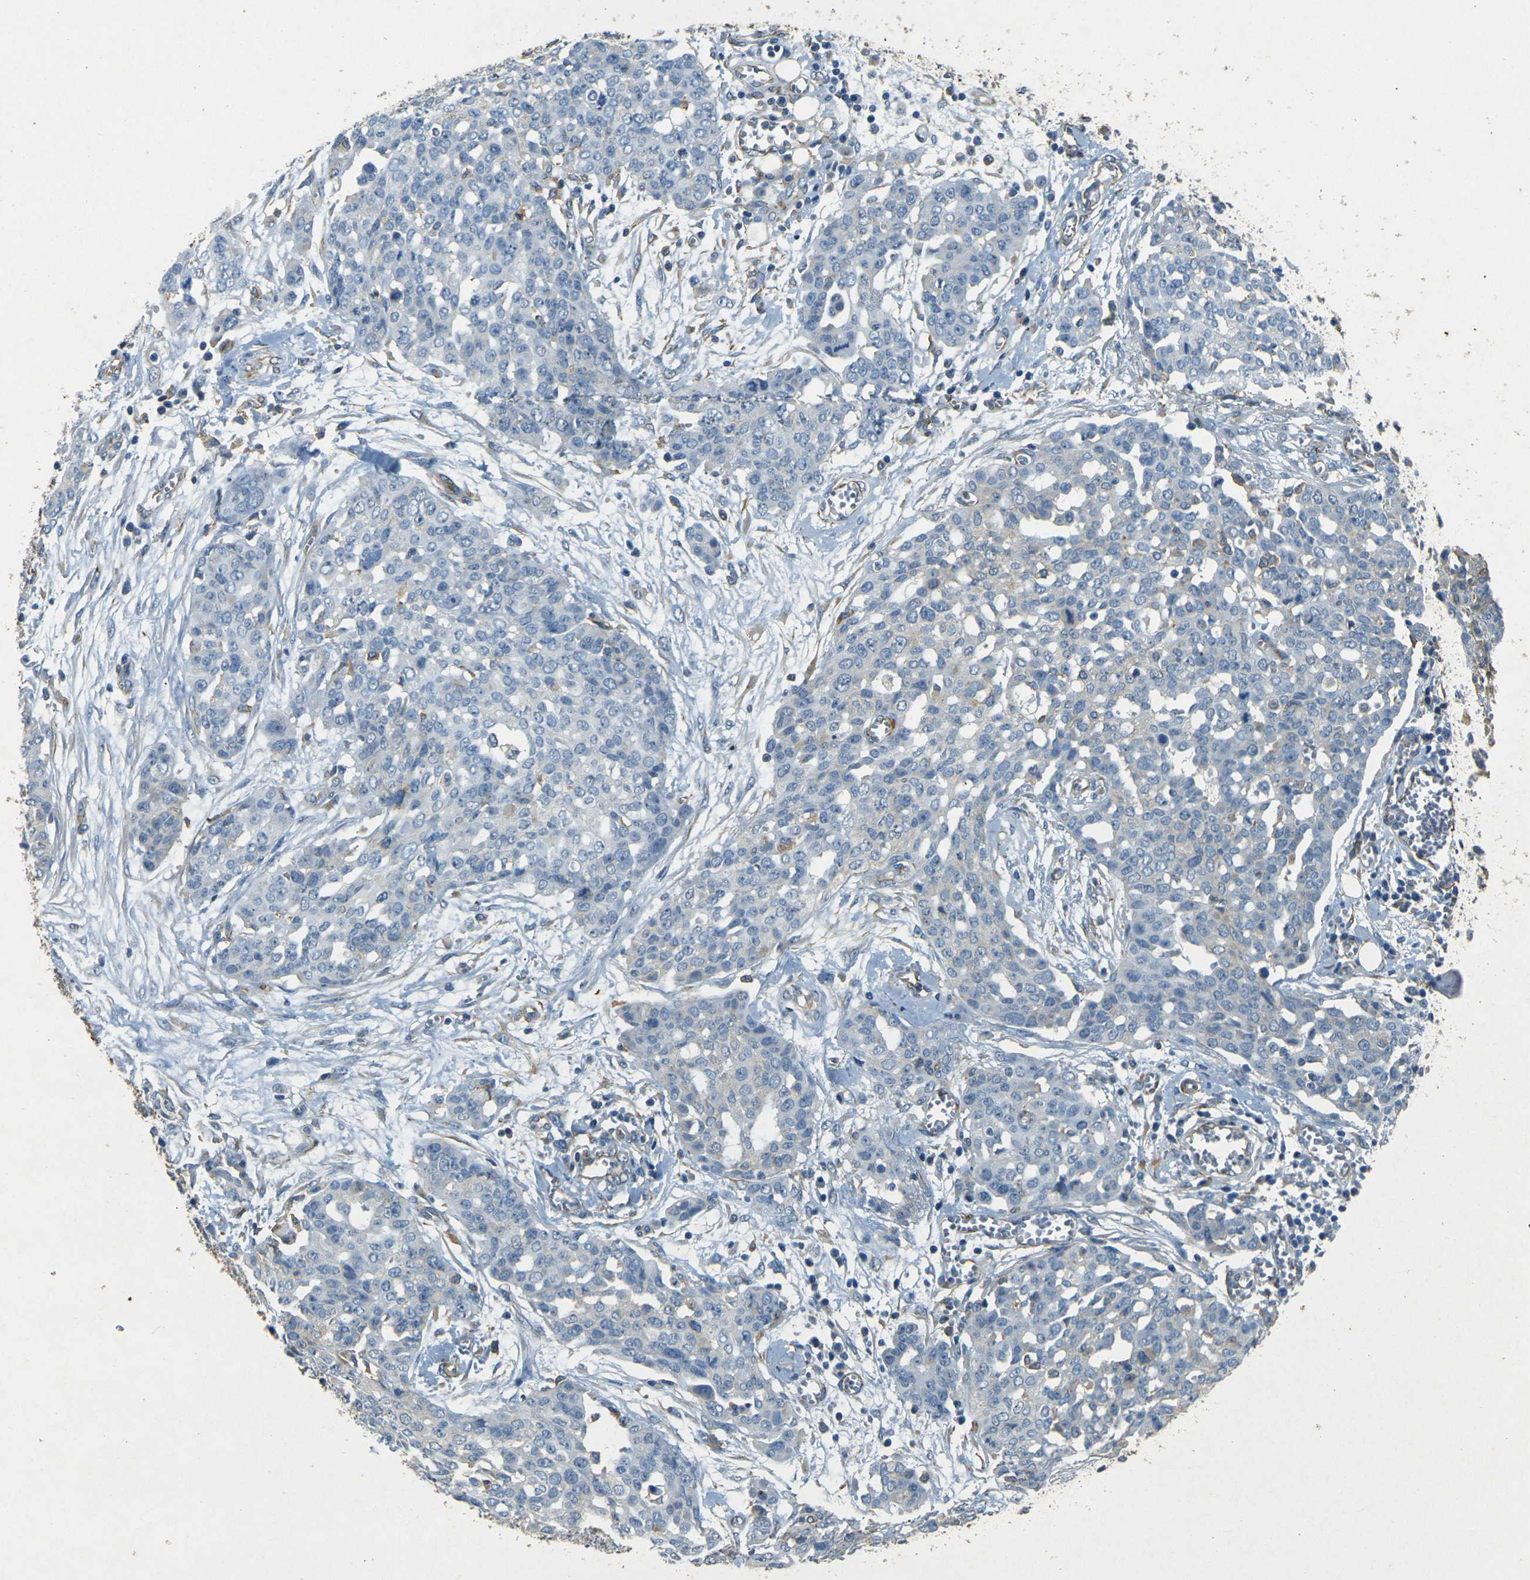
{"staining": {"intensity": "negative", "quantity": "none", "location": "none"}, "tissue": "ovarian cancer", "cell_type": "Tumor cells", "image_type": "cancer", "snomed": [{"axis": "morphology", "description": "Cystadenocarcinoma, serous, NOS"}, {"axis": "topography", "description": "Soft tissue"}, {"axis": "topography", "description": "Ovary"}], "caption": "Immunohistochemical staining of human serous cystadenocarcinoma (ovarian) exhibits no significant positivity in tumor cells.", "gene": "SORT1", "patient": {"sex": "female", "age": 57}}